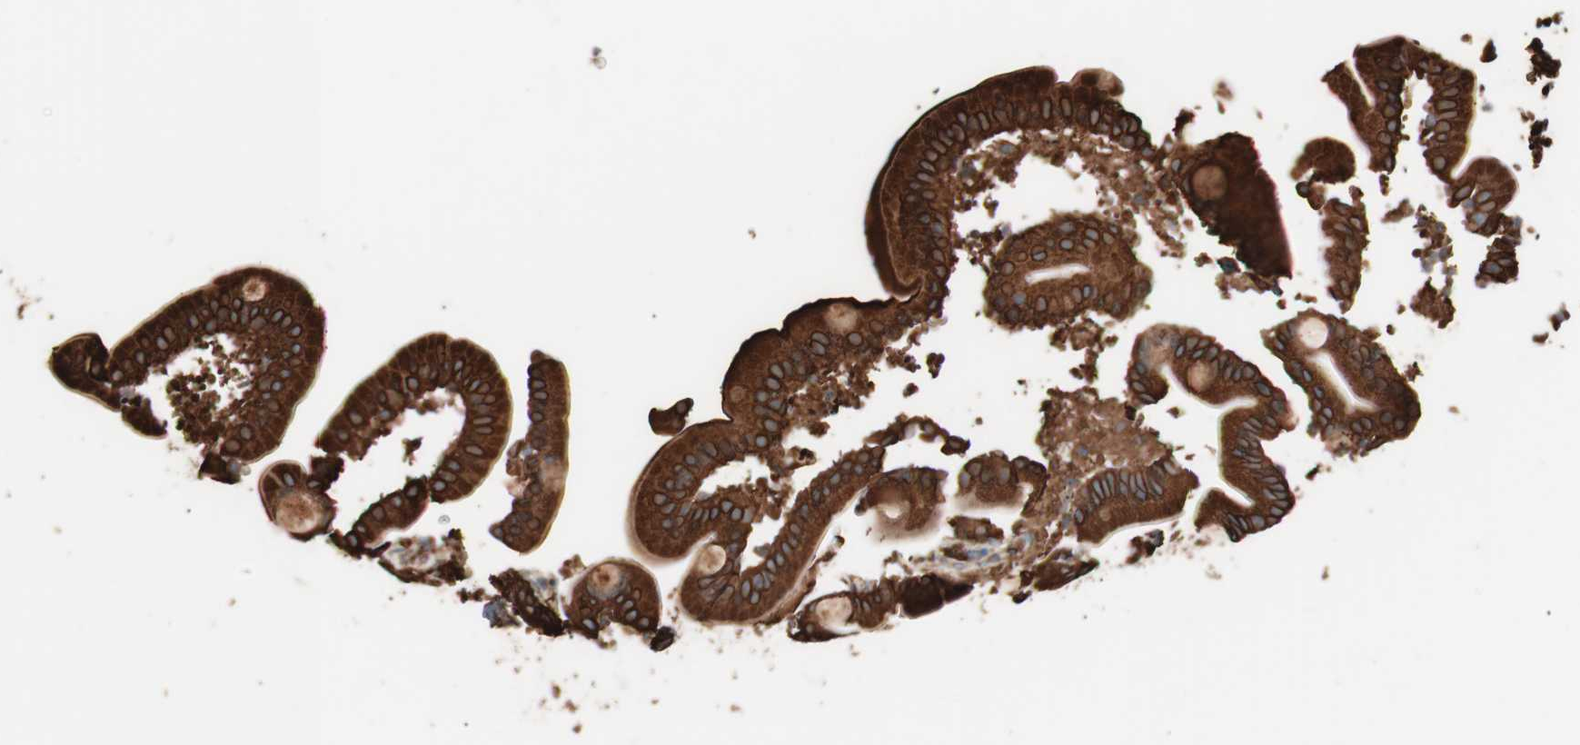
{"staining": {"intensity": "strong", "quantity": ">75%", "location": "cytoplasmic/membranous"}, "tissue": "duodenum", "cell_type": "Glandular cells", "image_type": "normal", "snomed": [{"axis": "morphology", "description": "Normal tissue, NOS"}, {"axis": "topography", "description": "Duodenum"}], "caption": "Immunohistochemistry staining of benign duodenum, which exhibits high levels of strong cytoplasmic/membranous staining in approximately >75% of glandular cells indicating strong cytoplasmic/membranous protein staining. The staining was performed using DAB (3,3'-diaminobenzidine) (brown) for protein detection and nuclei were counterstained in hematoxylin (blue).", "gene": "VEGFA", "patient": {"sex": "male", "age": 54}}